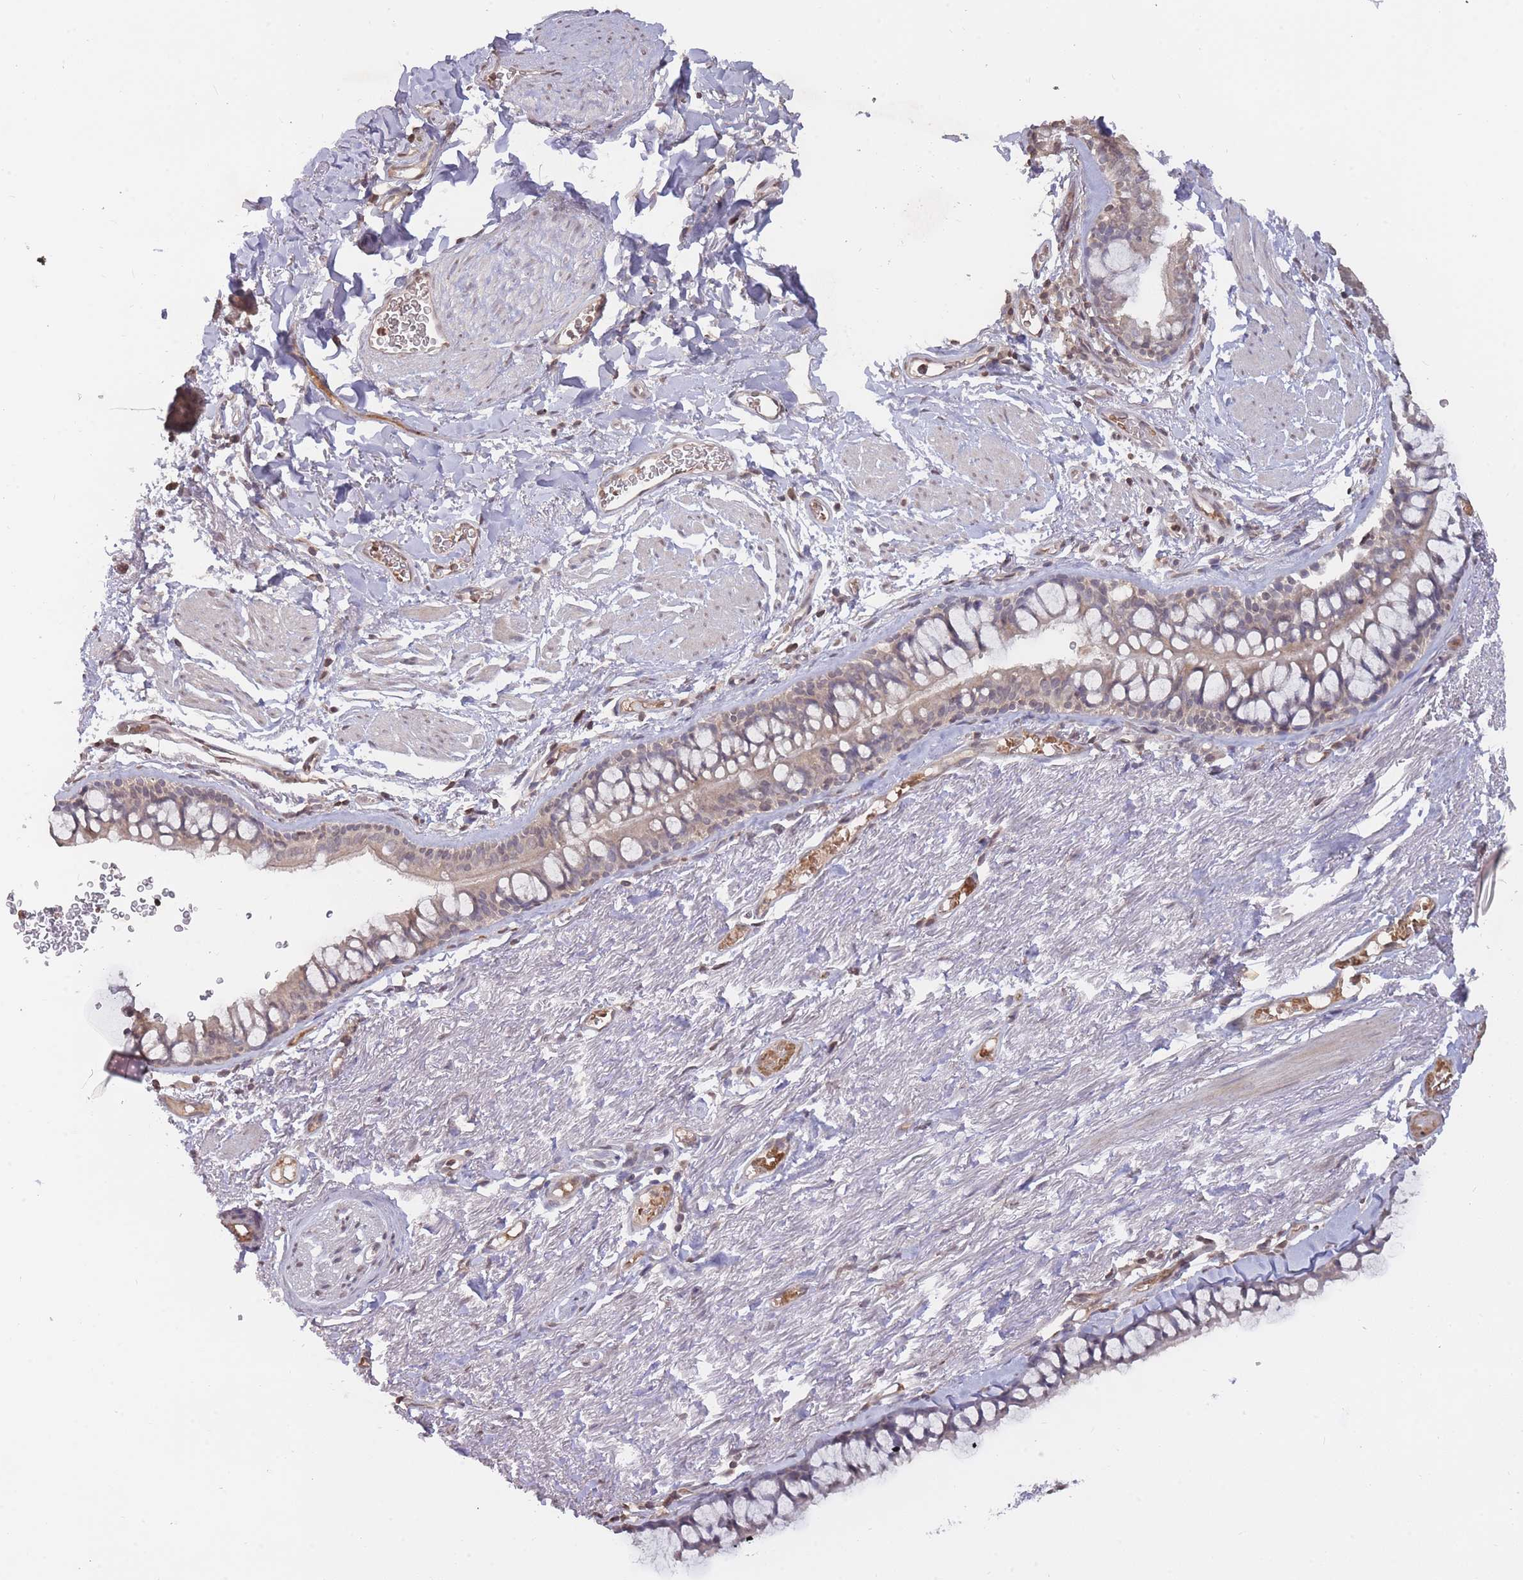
{"staining": {"intensity": "weak", "quantity": "25%-75%", "location": "cytoplasmic/membranous"}, "tissue": "bronchus", "cell_type": "Respiratory epithelial cells", "image_type": "normal", "snomed": [{"axis": "morphology", "description": "Normal tissue, NOS"}, {"axis": "topography", "description": "Bronchus"}], "caption": "The photomicrograph displays immunohistochemical staining of normal bronchus. There is weak cytoplasmic/membranous staining is appreciated in approximately 25%-75% of respiratory epithelial cells. The protein is stained brown, and the nuclei are stained in blue (DAB (3,3'-diaminobenzidine) IHC with brightfield microscopy, high magnification).", "gene": "ADCYAP1R1", "patient": {"sex": "male", "age": 65}}